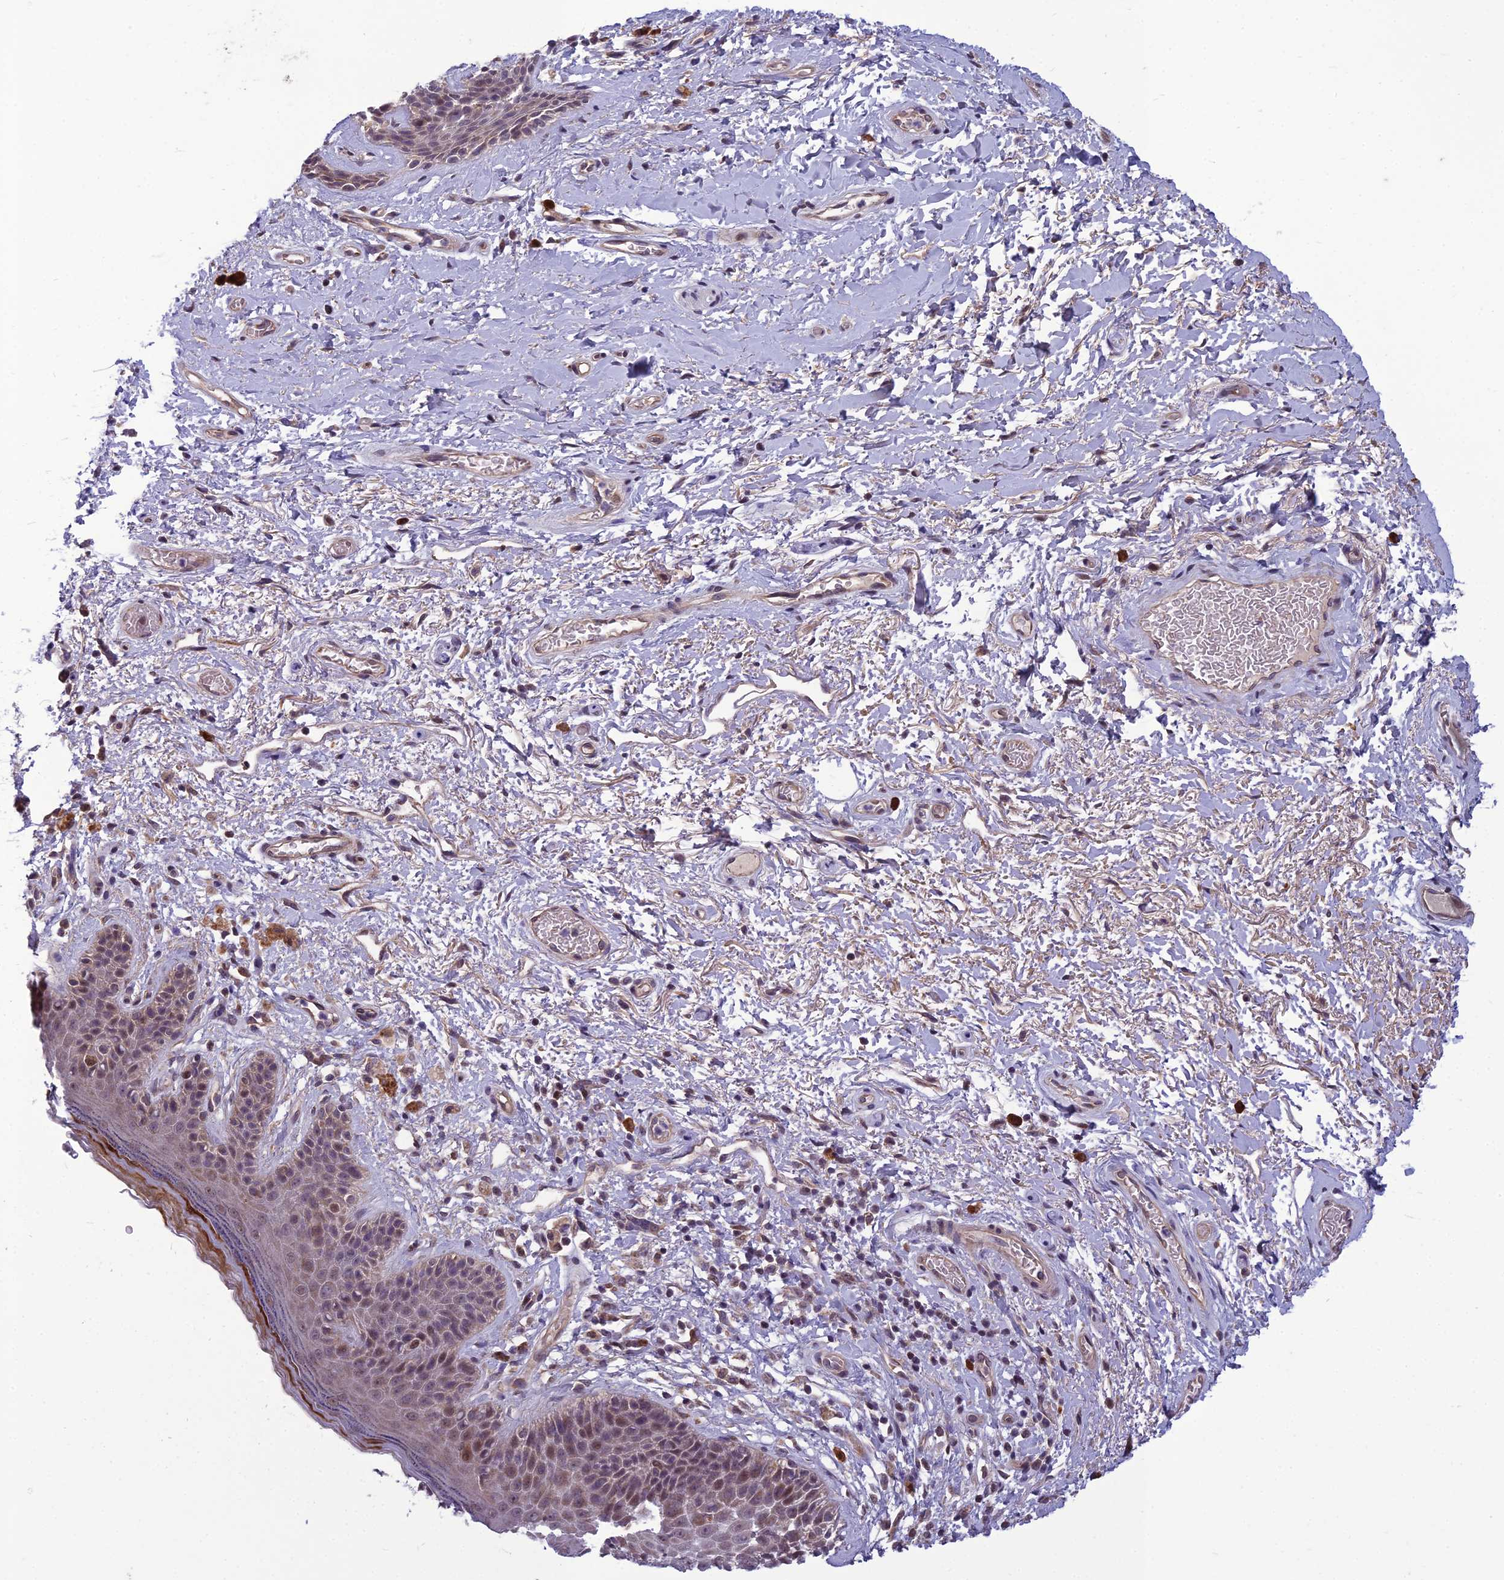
{"staining": {"intensity": "weak", "quantity": "25%-75%", "location": "nuclear"}, "tissue": "skin", "cell_type": "Epidermal cells", "image_type": "normal", "snomed": [{"axis": "morphology", "description": "Normal tissue, NOS"}, {"axis": "topography", "description": "Anal"}], "caption": "About 25%-75% of epidermal cells in normal skin reveal weak nuclear protein positivity as visualized by brown immunohistochemical staining.", "gene": "FBRS", "patient": {"sex": "female", "age": 46}}